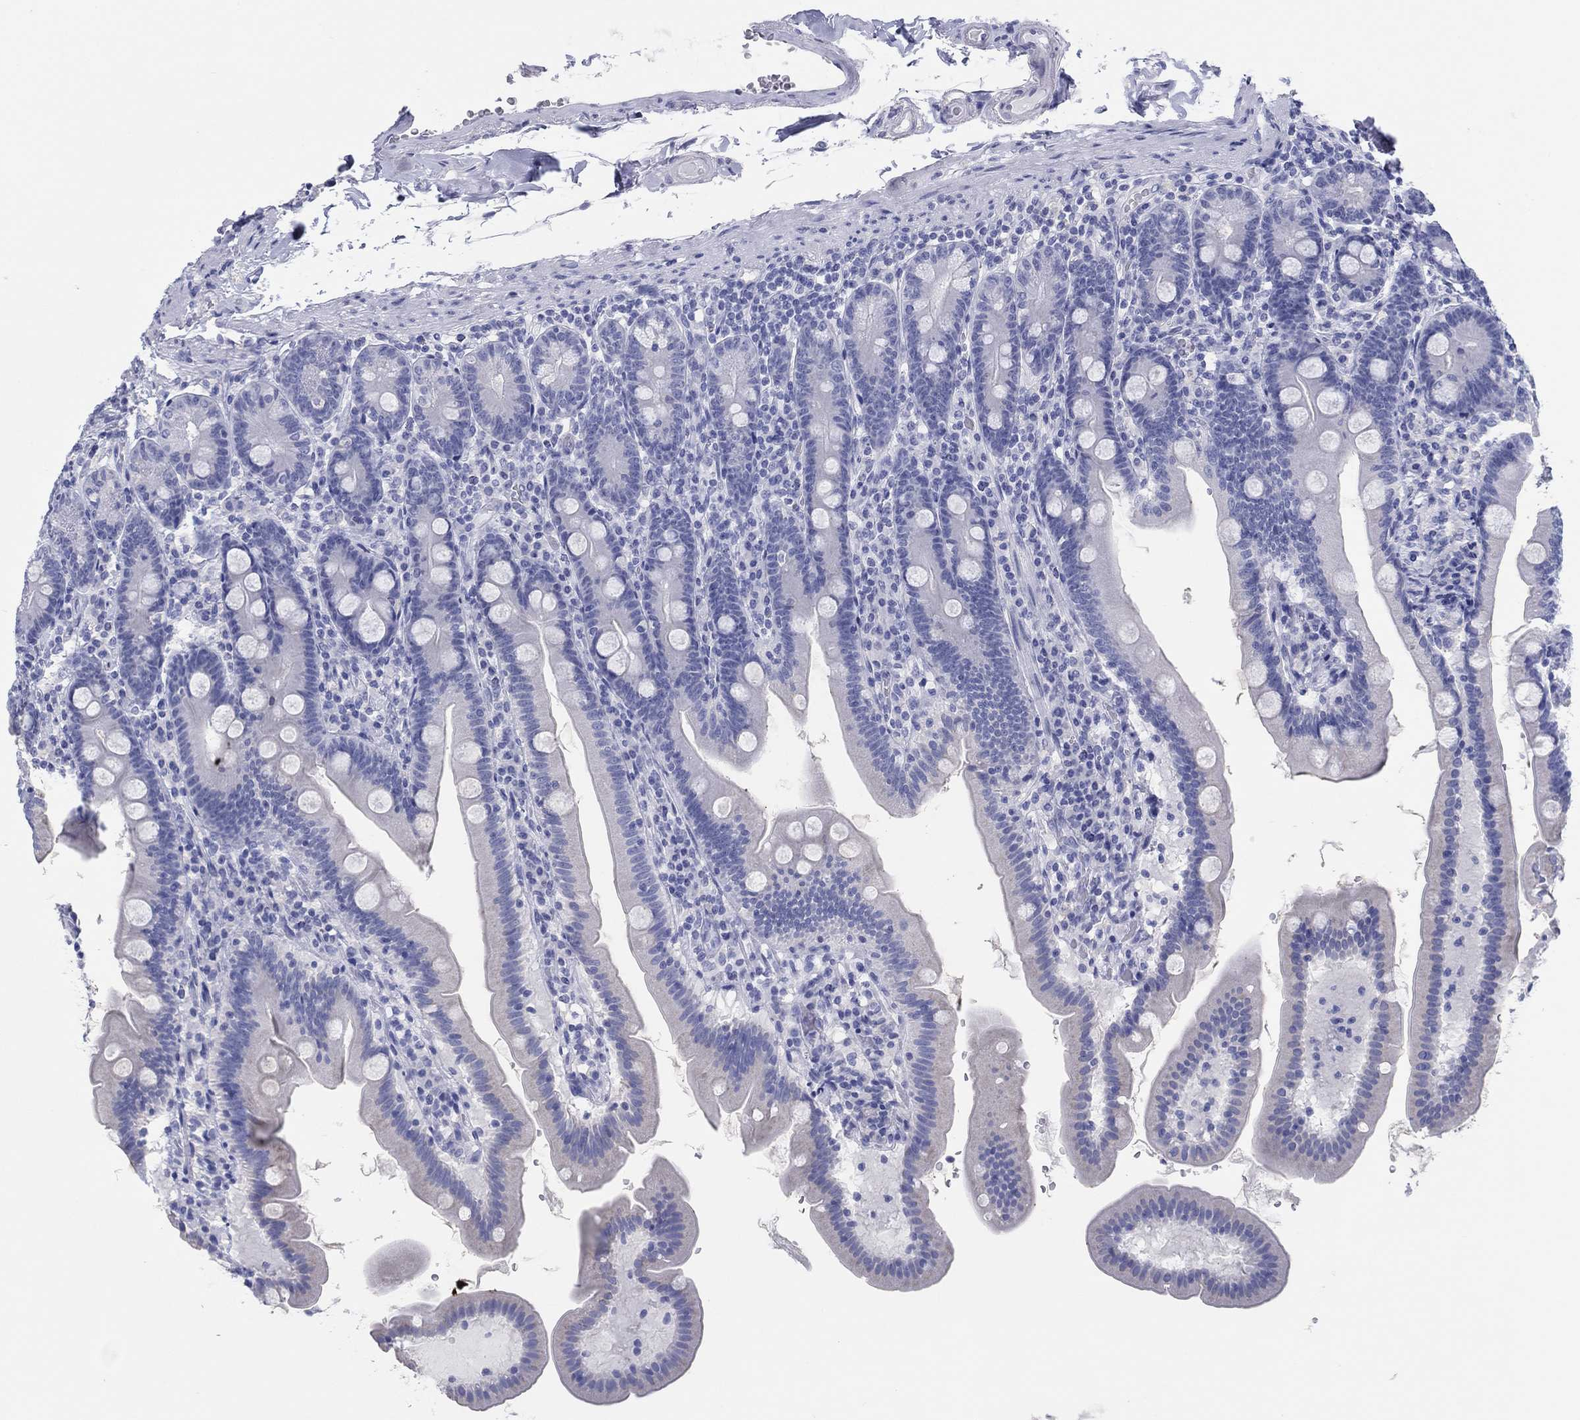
{"staining": {"intensity": "negative", "quantity": "none", "location": "none"}, "tissue": "duodenum", "cell_type": "Glandular cells", "image_type": "normal", "snomed": [{"axis": "morphology", "description": "Normal tissue, NOS"}, {"axis": "topography", "description": "Duodenum"}], "caption": "High magnification brightfield microscopy of unremarkable duodenum stained with DAB (brown) and counterstained with hematoxylin (blue): glandular cells show no significant positivity. (IHC, brightfield microscopy, high magnification).", "gene": "ERICH3", "patient": {"sex": "female", "age": 67}}